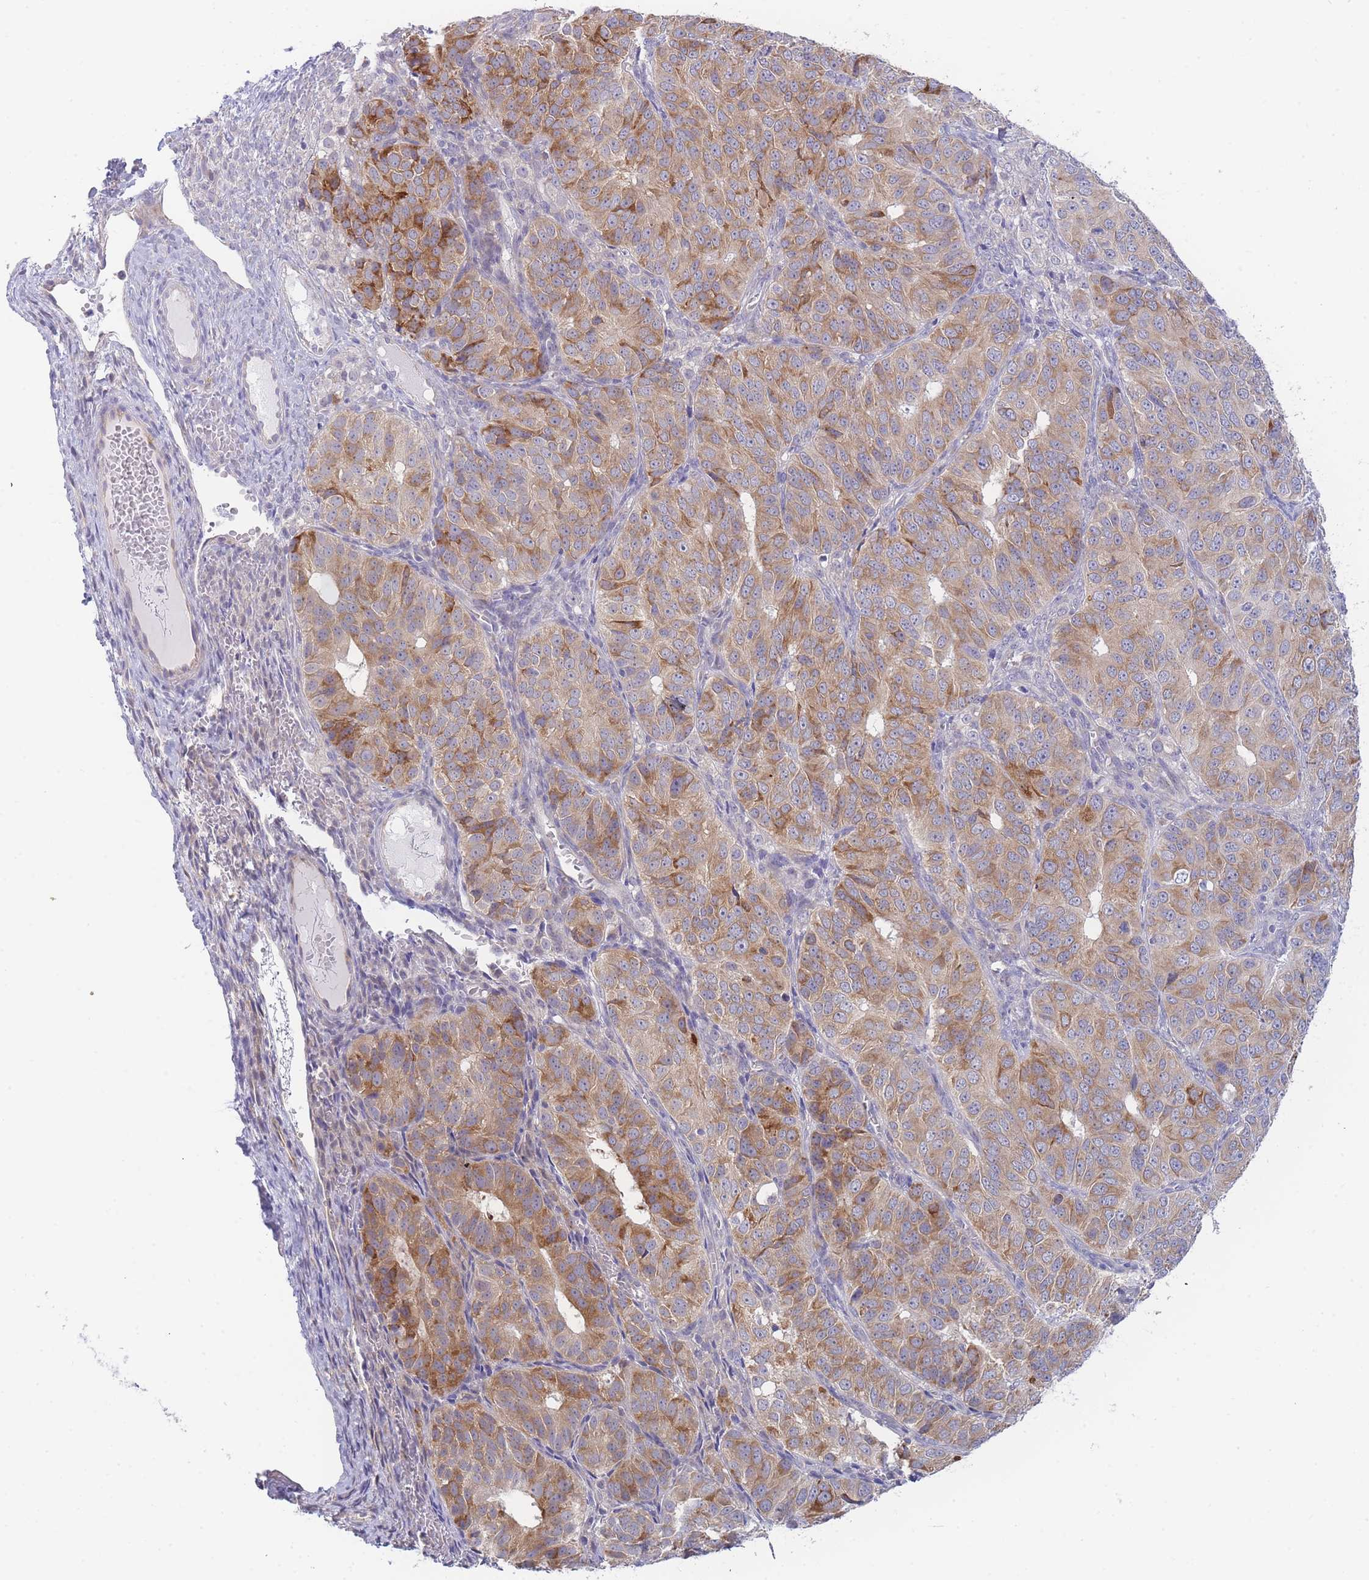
{"staining": {"intensity": "moderate", "quantity": ">75%", "location": "cytoplasmic/membranous"}, "tissue": "ovarian cancer", "cell_type": "Tumor cells", "image_type": "cancer", "snomed": [{"axis": "morphology", "description": "Carcinoma, endometroid"}, {"axis": "topography", "description": "Ovary"}], "caption": "This photomicrograph displays IHC staining of endometroid carcinoma (ovarian), with medium moderate cytoplasmic/membranous staining in approximately >75% of tumor cells.", "gene": "ZNF510", "patient": {"sex": "female", "age": 51}}